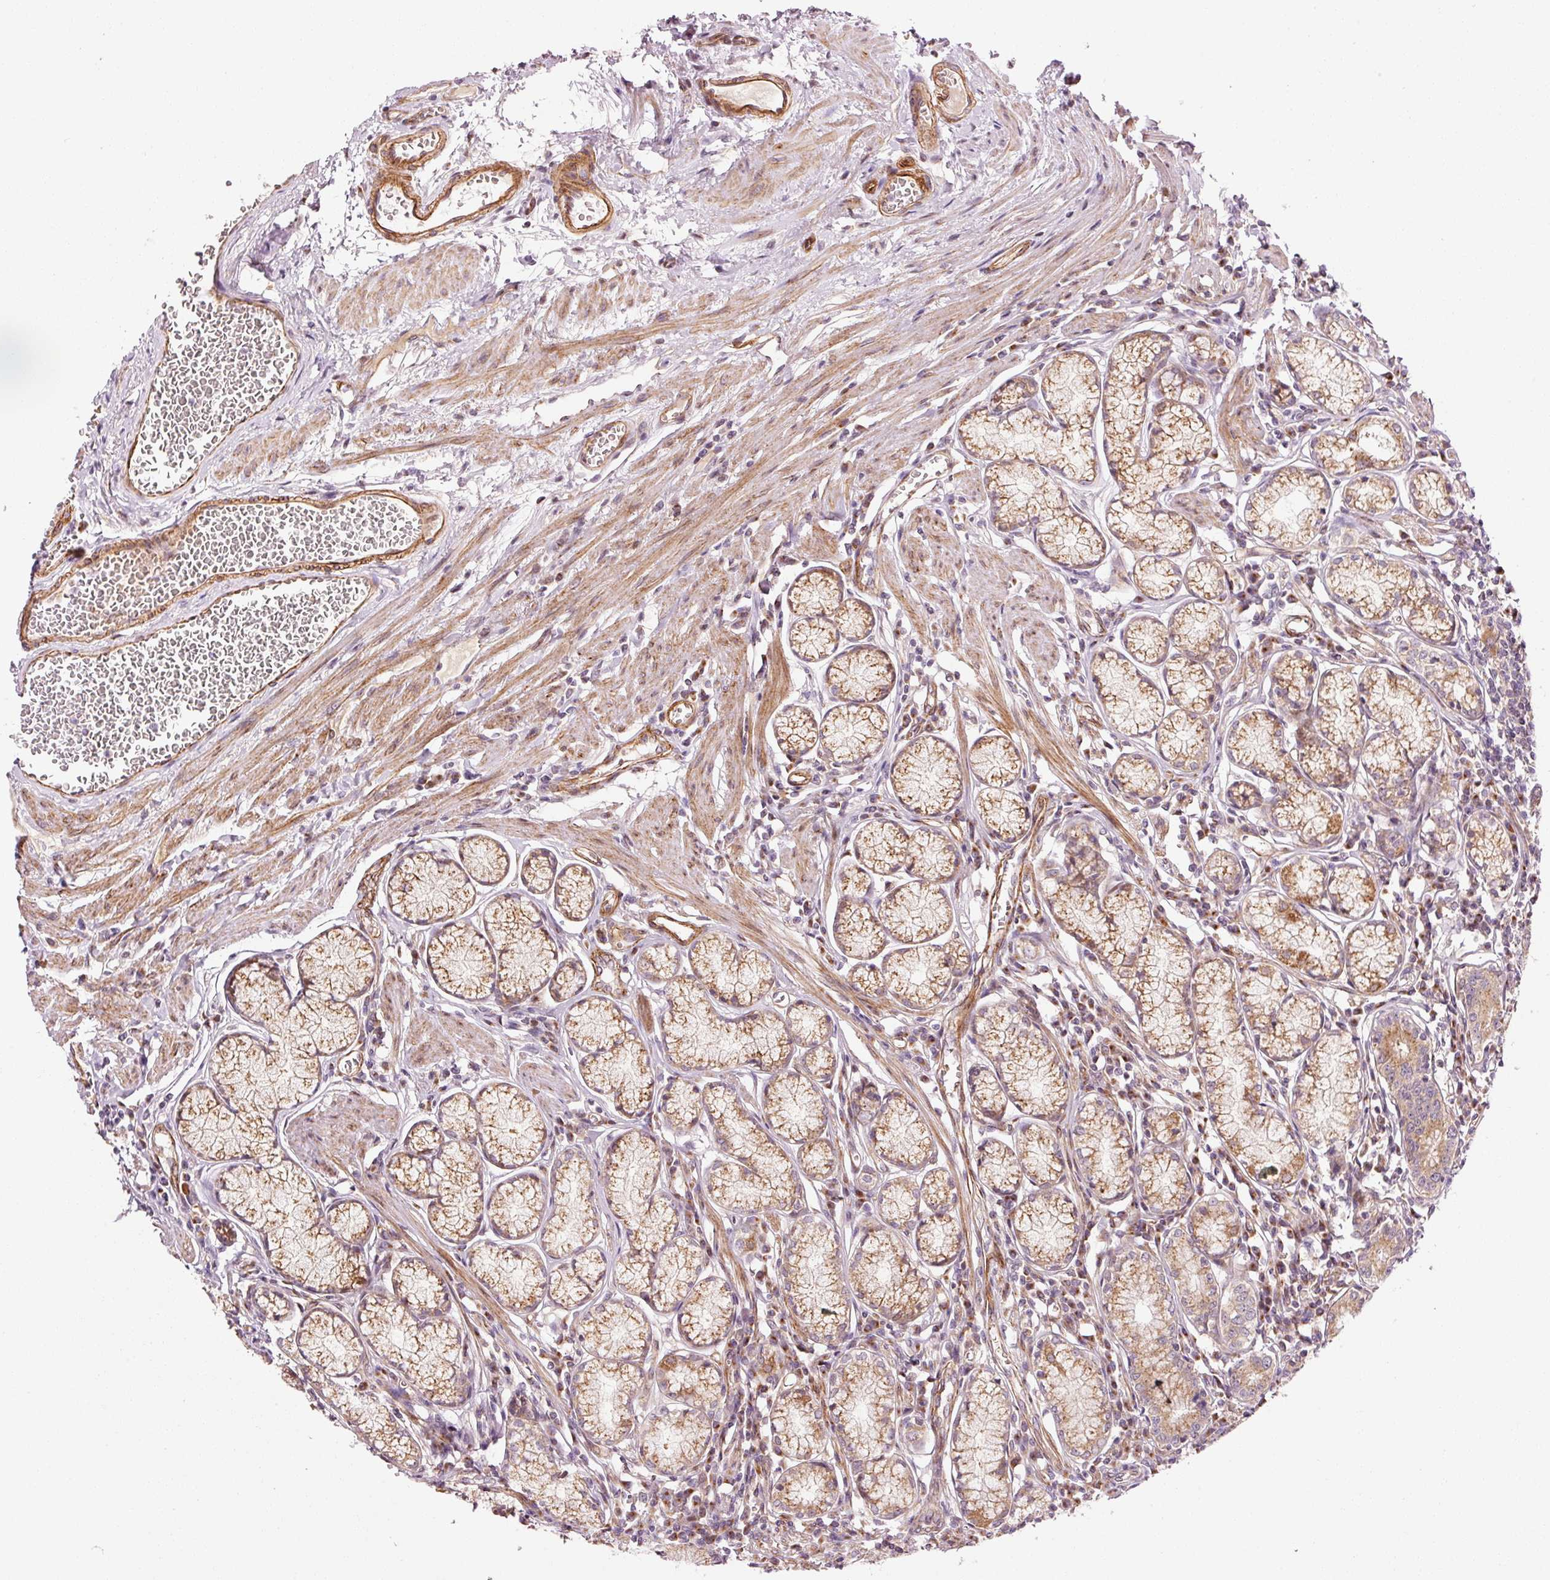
{"staining": {"intensity": "strong", "quantity": "25%-75%", "location": "cytoplasmic/membranous"}, "tissue": "stomach", "cell_type": "Glandular cells", "image_type": "normal", "snomed": [{"axis": "morphology", "description": "Normal tissue, NOS"}, {"axis": "topography", "description": "Stomach"}], "caption": "Stomach stained with immunohistochemistry displays strong cytoplasmic/membranous expression in about 25%-75% of glandular cells. Using DAB (brown) and hematoxylin (blue) stains, captured at high magnification using brightfield microscopy.", "gene": "LIMK2", "patient": {"sex": "male", "age": 55}}